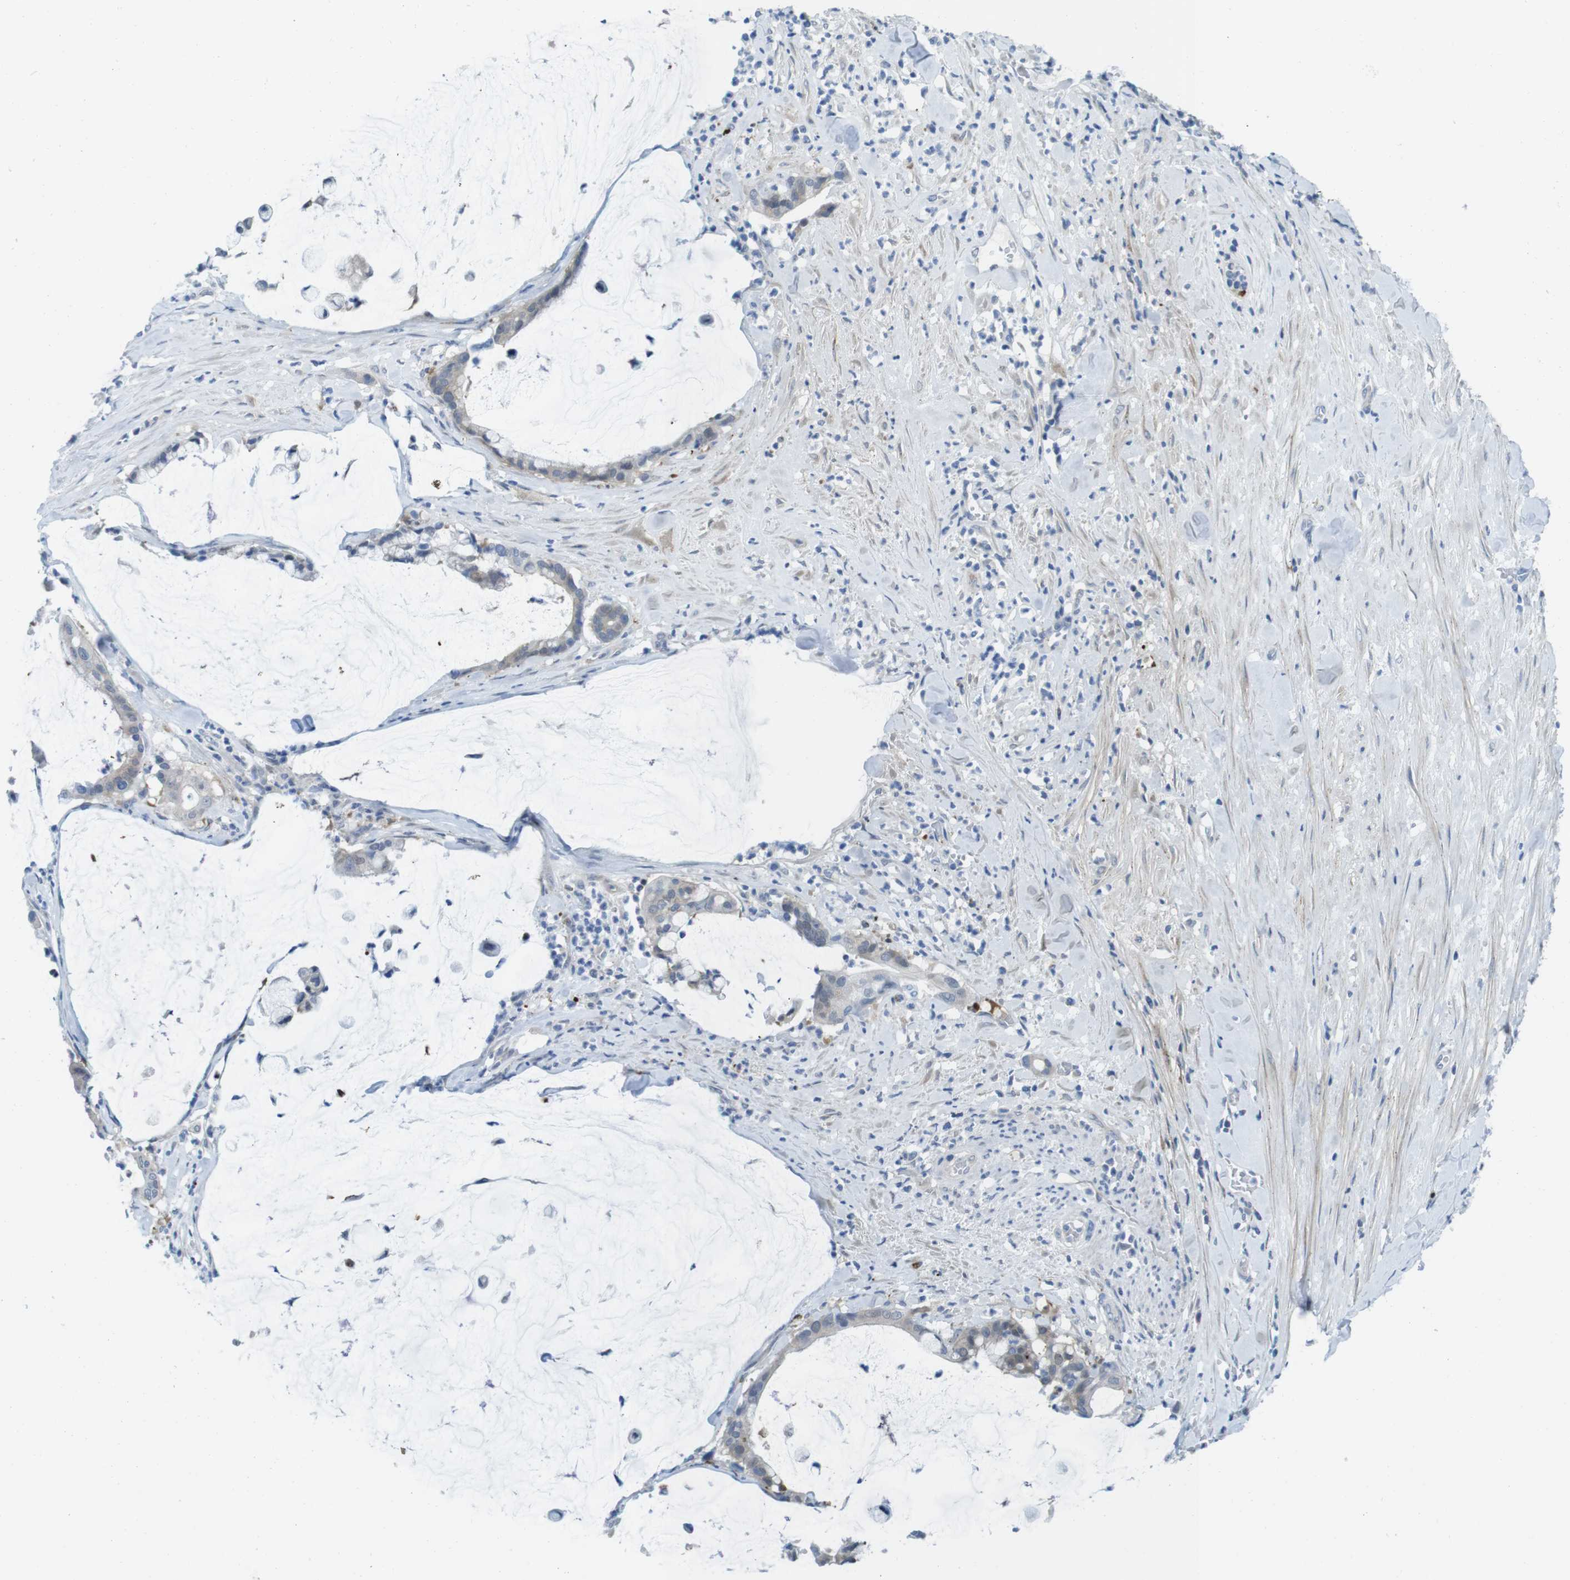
{"staining": {"intensity": "weak", "quantity": ">75%", "location": "cytoplasmic/membranous"}, "tissue": "pancreatic cancer", "cell_type": "Tumor cells", "image_type": "cancer", "snomed": [{"axis": "morphology", "description": "Adenocarcinoma, NOS"}, {"axis": "topography", "description": "Pancreas"}], "caption": "Tumor cells display low levels of weak cytoplasmic/membranous staining in about >75% of cells in pancreatic adenocarcinoma.", "gene": "CASP2", "patient": {"sex": "male", "age": 41}}